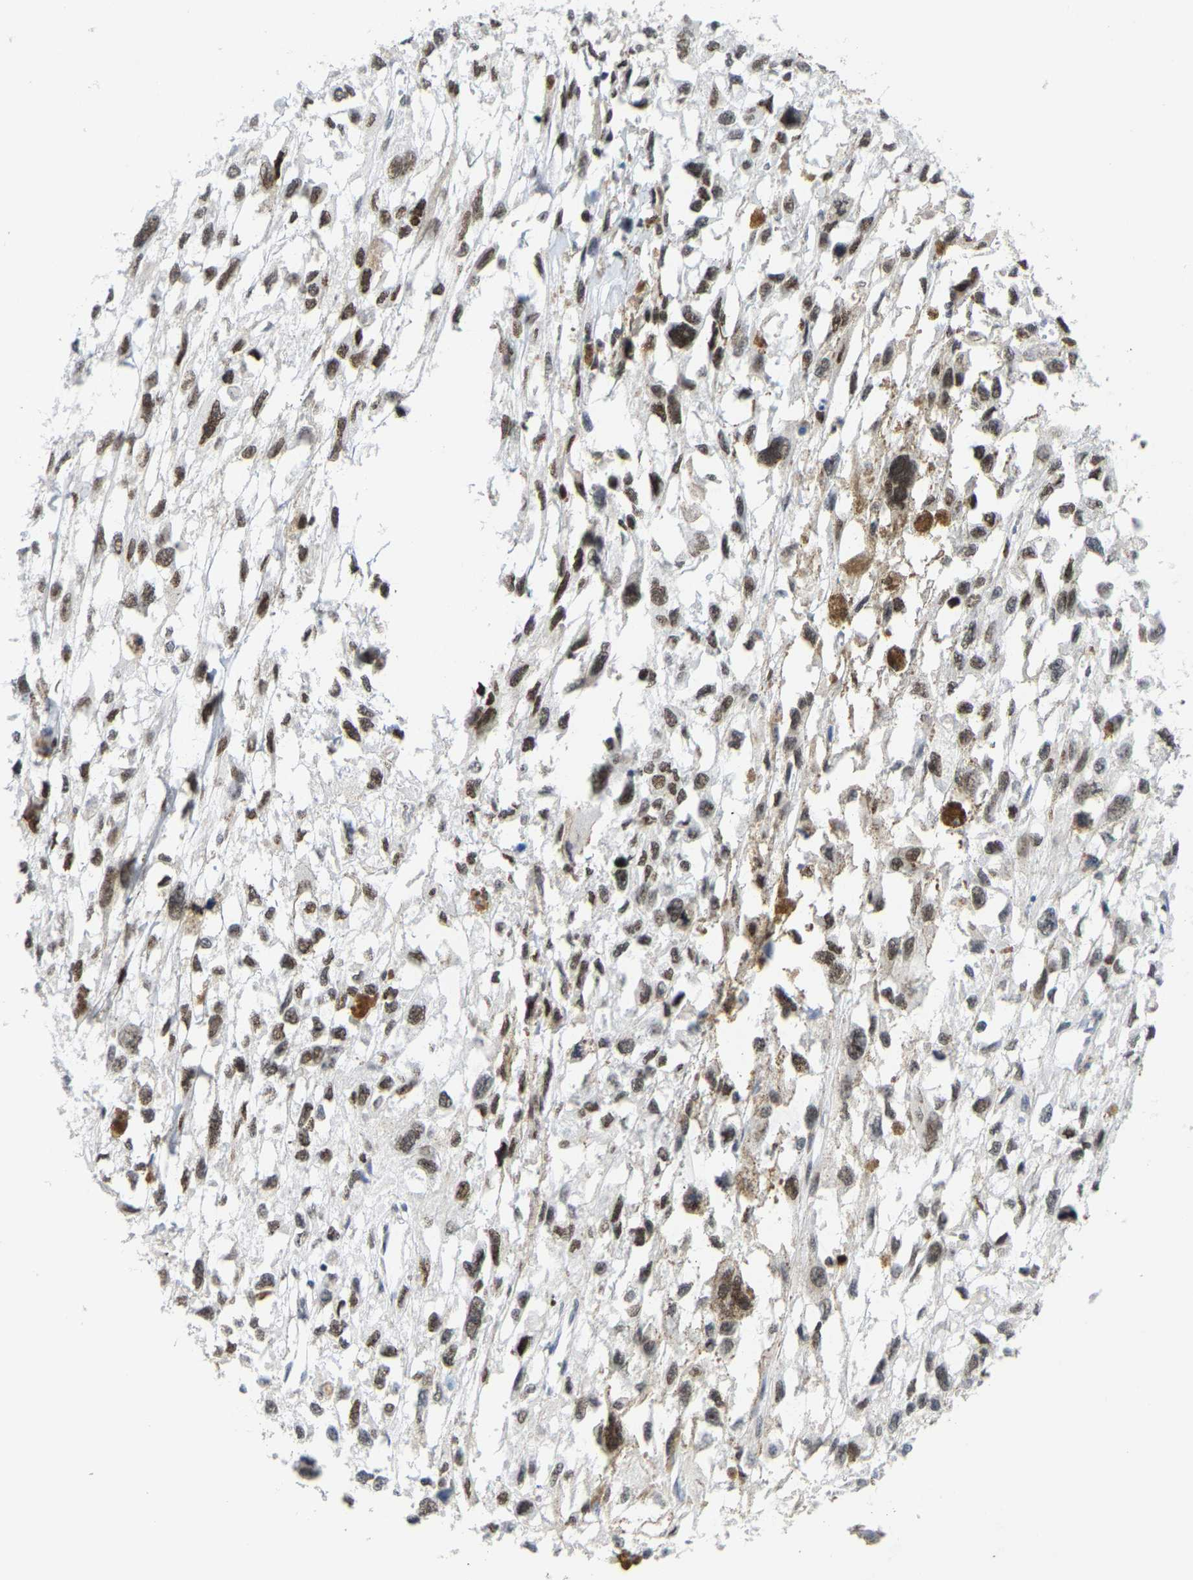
{"staining": {"intensity": "moderate", "quantity": ">75%", "location": "nuclear"}, "tissue": "melanoma", "cell_type": "Tumor cells", "image_type": "cancer", "snomed": [{"axis": "morphology", "description": "Malignant melanoma, Metastatic site"}, {"axis": "topography", "description": "Lymph node"}], "caption": "An image of melanoma stained for a protein displays moderate nuclear brown staining in tumor cells.", "gene": "FAM180A", "patient": {"sex": "male", "age": 59}}